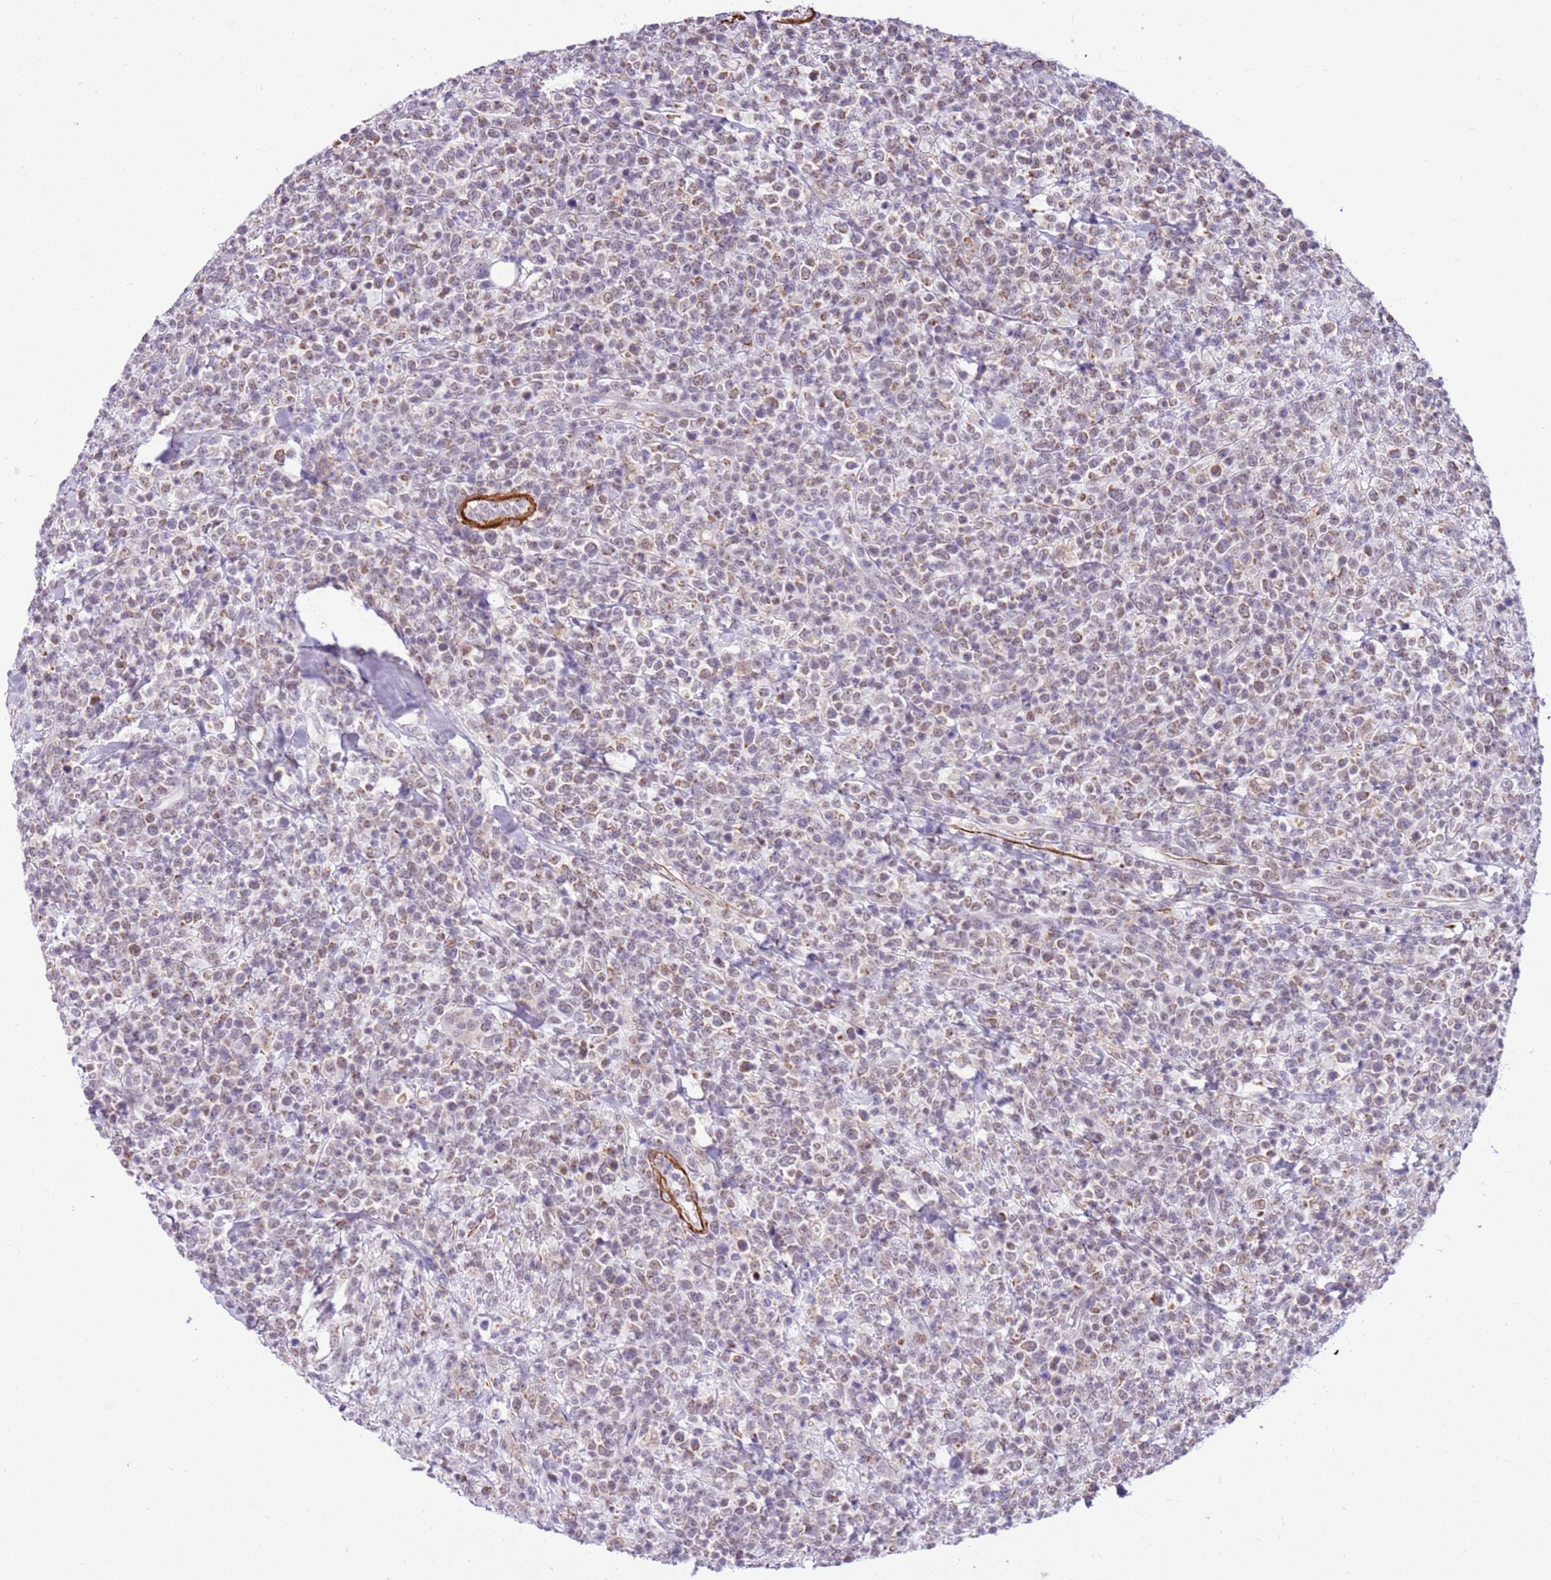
{"staining": {"intensity": "weak", "quantity": "25%-75%", "location": "nuclear"}, "tissue": "lymphoma", "cell_type": "Tumor cells", "image_type": "cancer", "snomed": [{"axis": "morphology", "description": "Malignant lymphoma, non-Hodgkin's type, High grade"}, {"axis": "topography", "description": "Colon"}], "caption": "A low amount of weak nuclear staining is seen in about 25%-75% of tumor cells in malignant lymphoma, non-Hodgkin's type (high-grade) tissue. (IHC, brightfield microscopy, high magnification).", "gene": "SMIM4", "patient": {"sex": "female", "age": 53}}